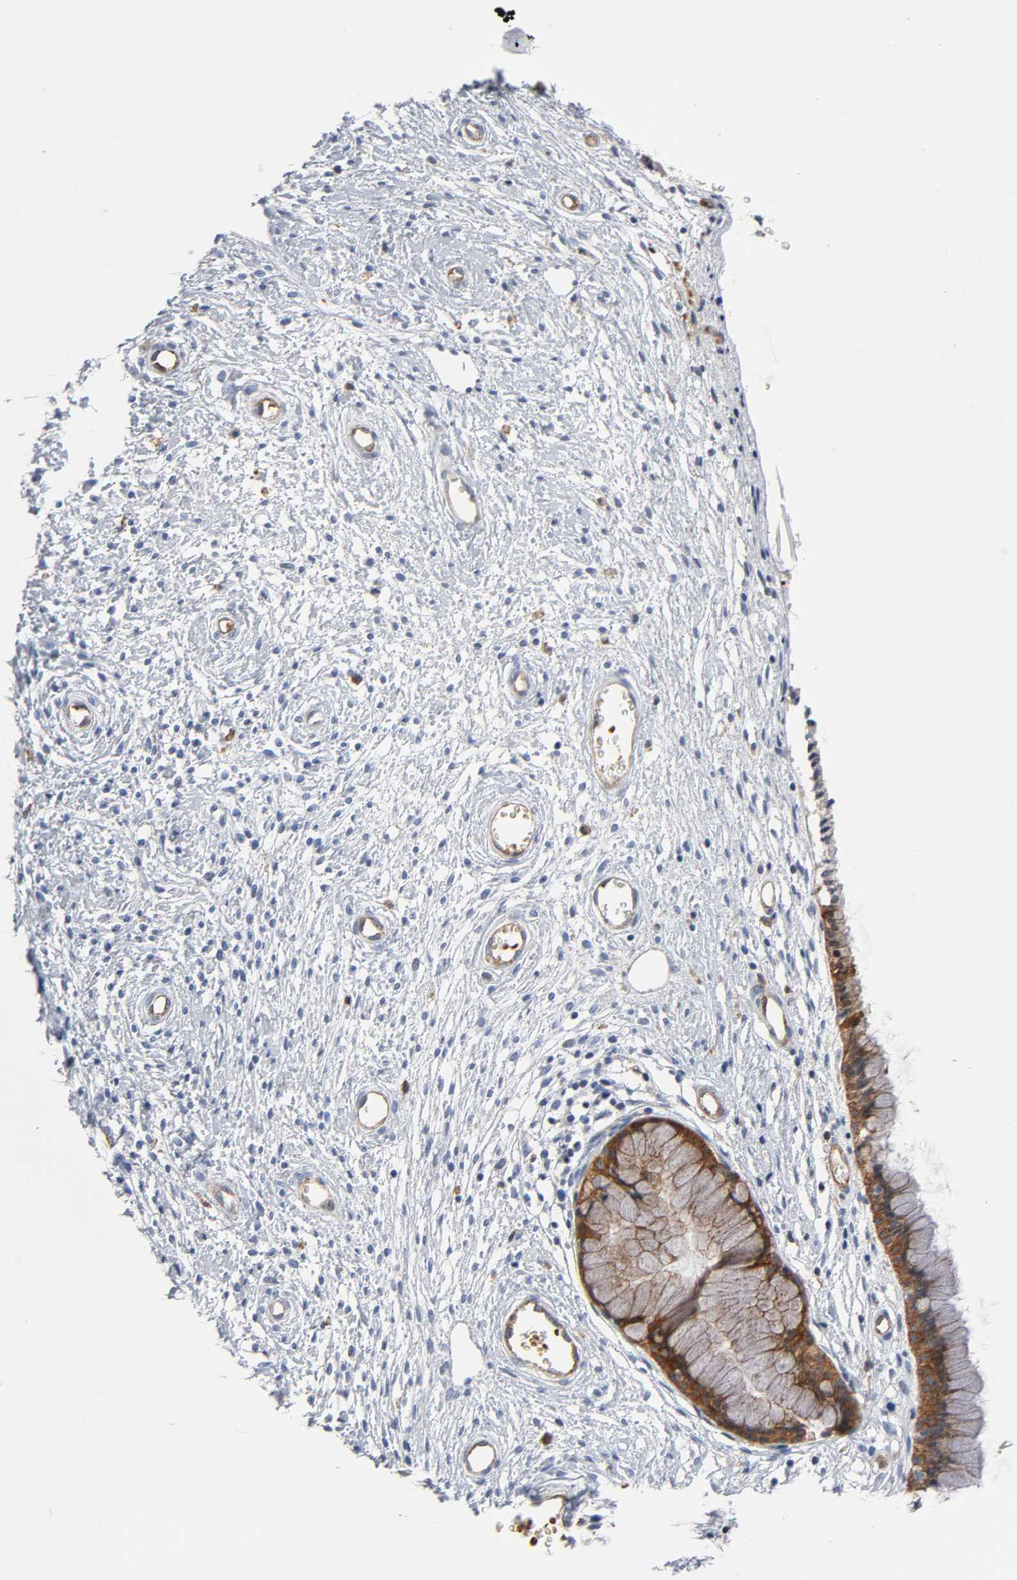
{"staining": {"intensity": "moderate", "quantity": ">75%", "location": "cytoplasmic/membranous"}, "tissue": "cervix", "cell_type": "Glandular cells", "image_type": "normal", "snomed": [{"axis": "morphology", "description": "Normal tissue, NOS"}, {"axis": "topography", "description": "Cervix"}], "caption": "This photomicrograph exhibits immunohistochemistry staining of normal human cervix, with medium moderate cytoplasmic/membranous positivity in about >75% of glandular cells.", "gene": "CD2AP", "patient": {"sex": "female", "age": 55}}